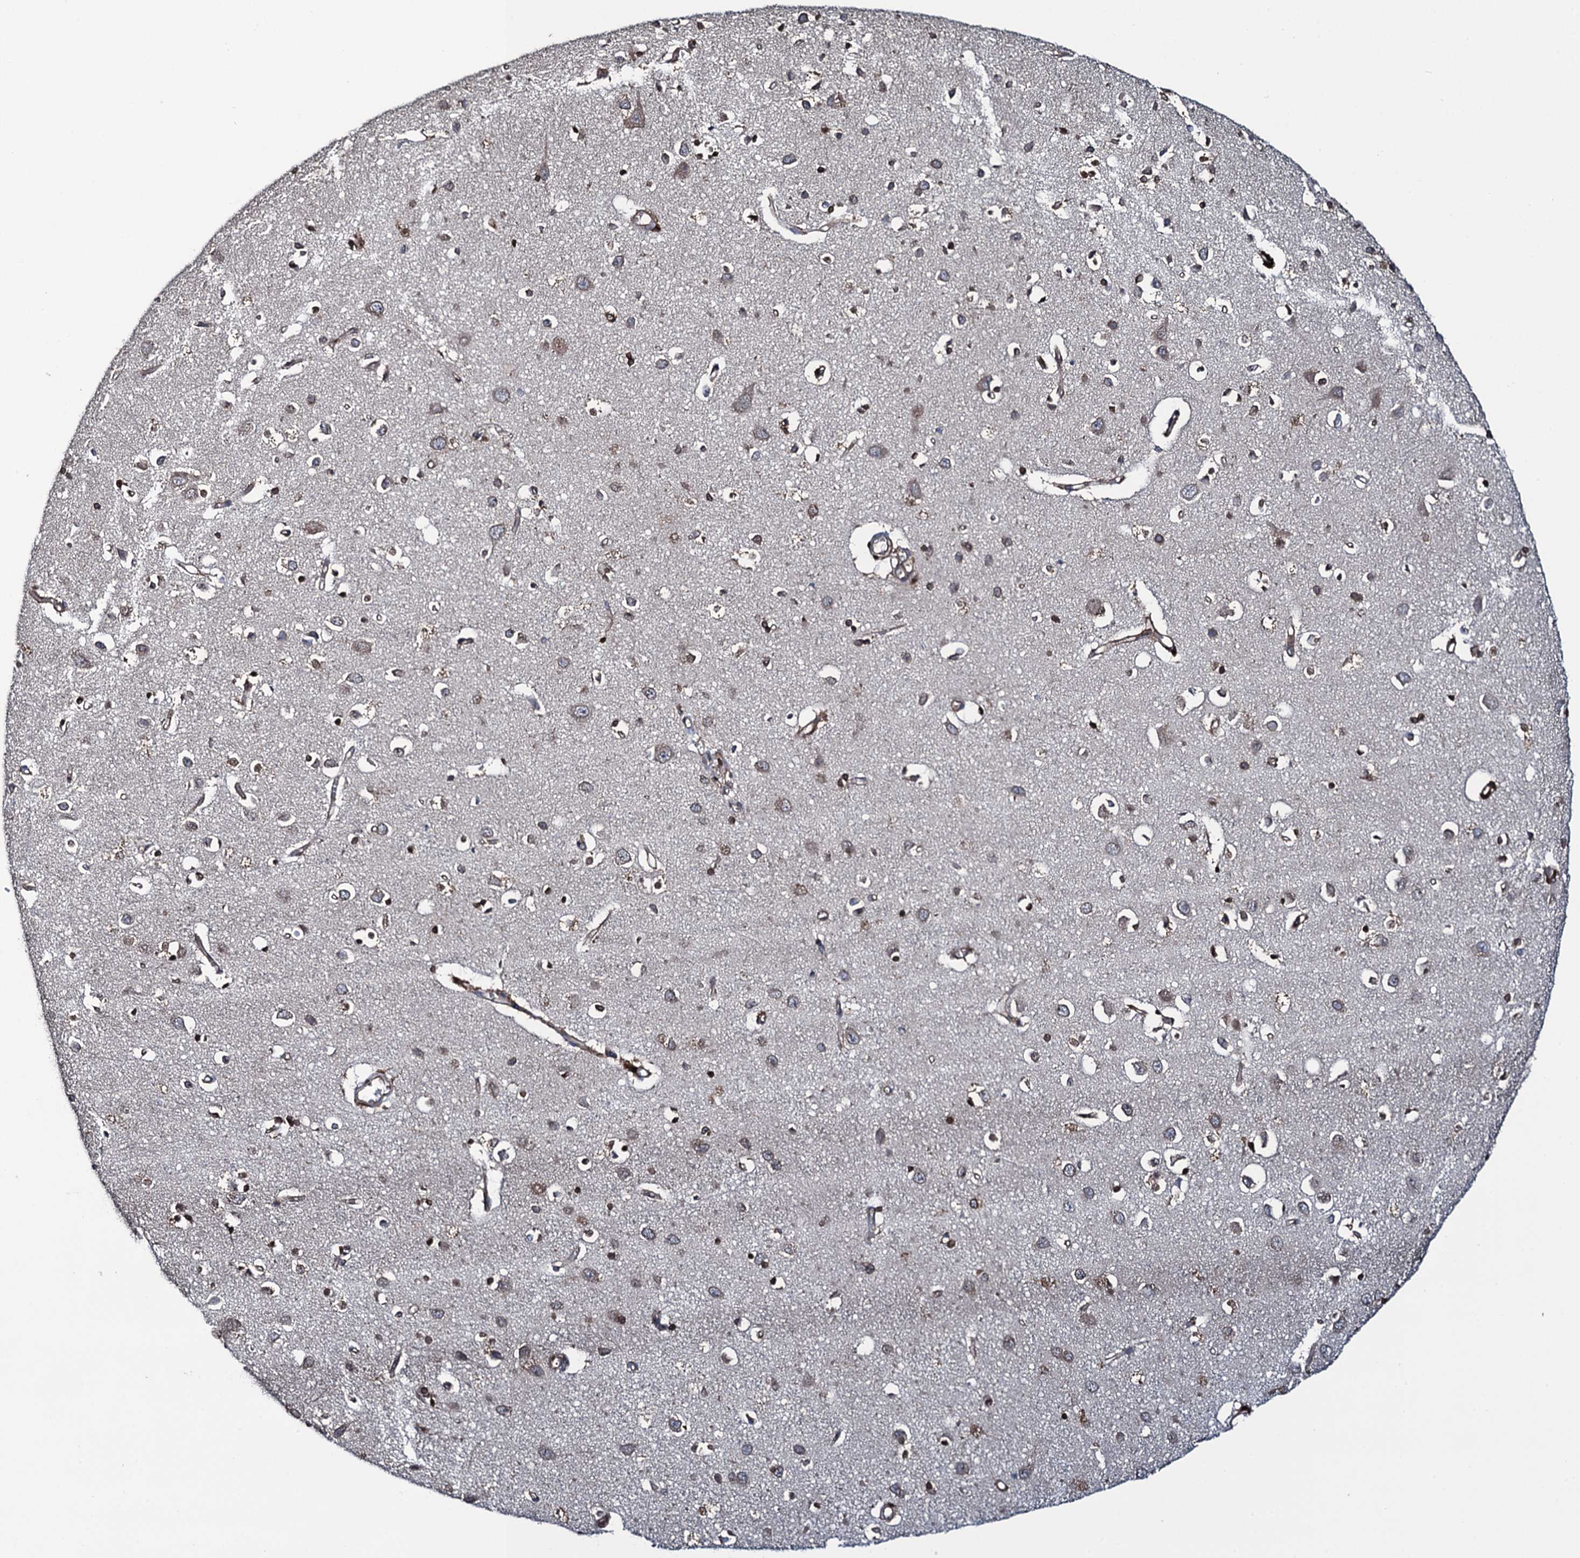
{"staining": {"intensity": "weak", "quantity": ">75%", "location": "cytoplasmic/membranous"}, "tissue": "cerebral cortex", "cell_type": "Endothelial cells", "image_type": "normal", "snomed": [{"axis": "morphology", "description": "Normal tissue, NOS"}, {"axis": "topography", "description": "Cerebral cortex"}], "caption": "Brown immunohistochemical staining in unremarkable cerebral cortex reveals weak cytoplasmic/membranous expression in about >75% of endothelial cells. (IHC, brightfield microscopy, high magnification).", "gene": "EVX2", "patient": {"sex": "female", "age": 64}}